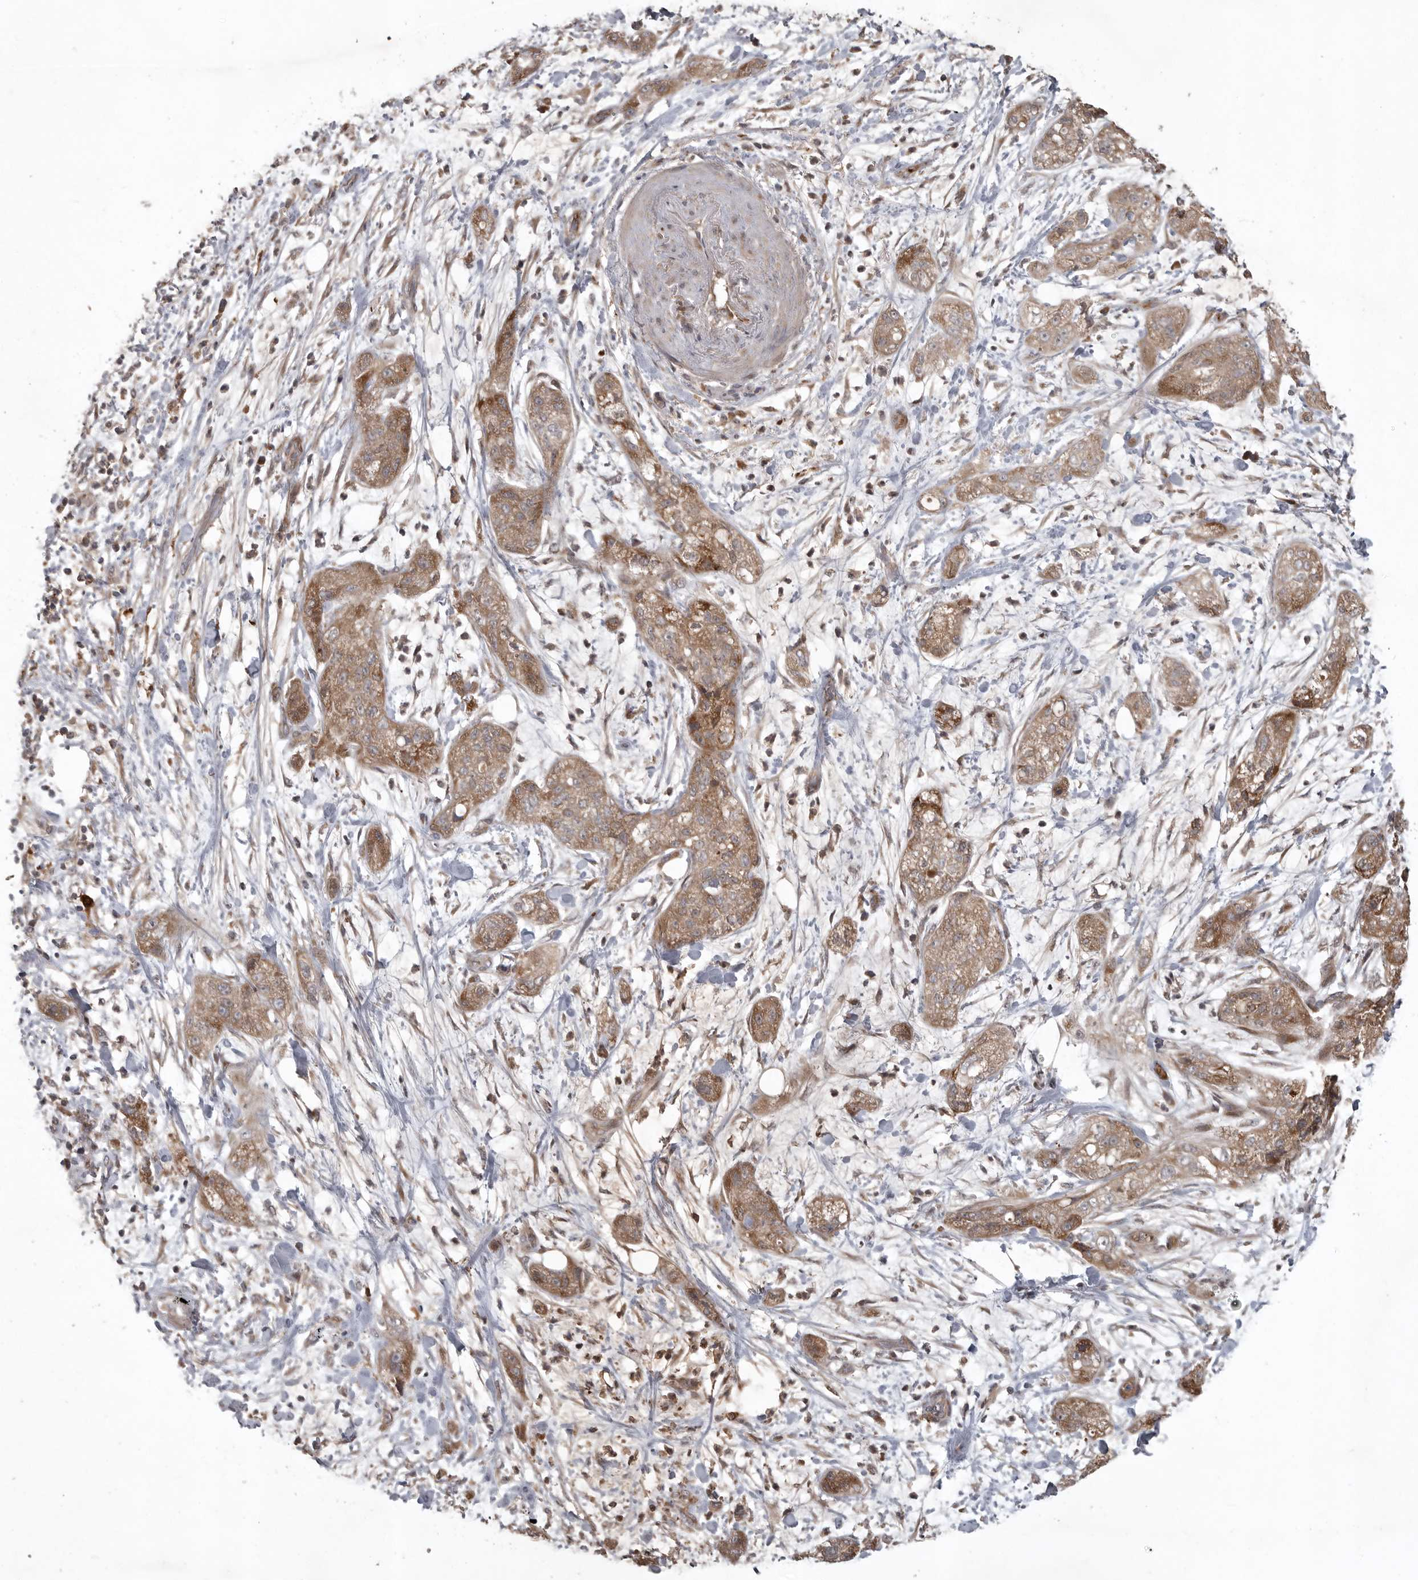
{"staining": {"intensity": "moderate", "quantity": ">75%", "location": "cytoplasmic/membranous"}, "tissue": "pancreatic cancer", "cell_type": "Tumor cells", "image_type": "cancer", "snomed": [{"axis": "morphology", "description": "Adenocarcinoma, NOS"}, {"axis": "topography", "description": "Pancreas"}], "caption": "A micrograph showing moderate cytoplasmic/membranous staining in approximately >75% of tumor cells in pancreatic cancer, as visualized by brown immunohistochemical staining.", "gene": "GPR31", "patient": {"sex": "female", "age": 78}}